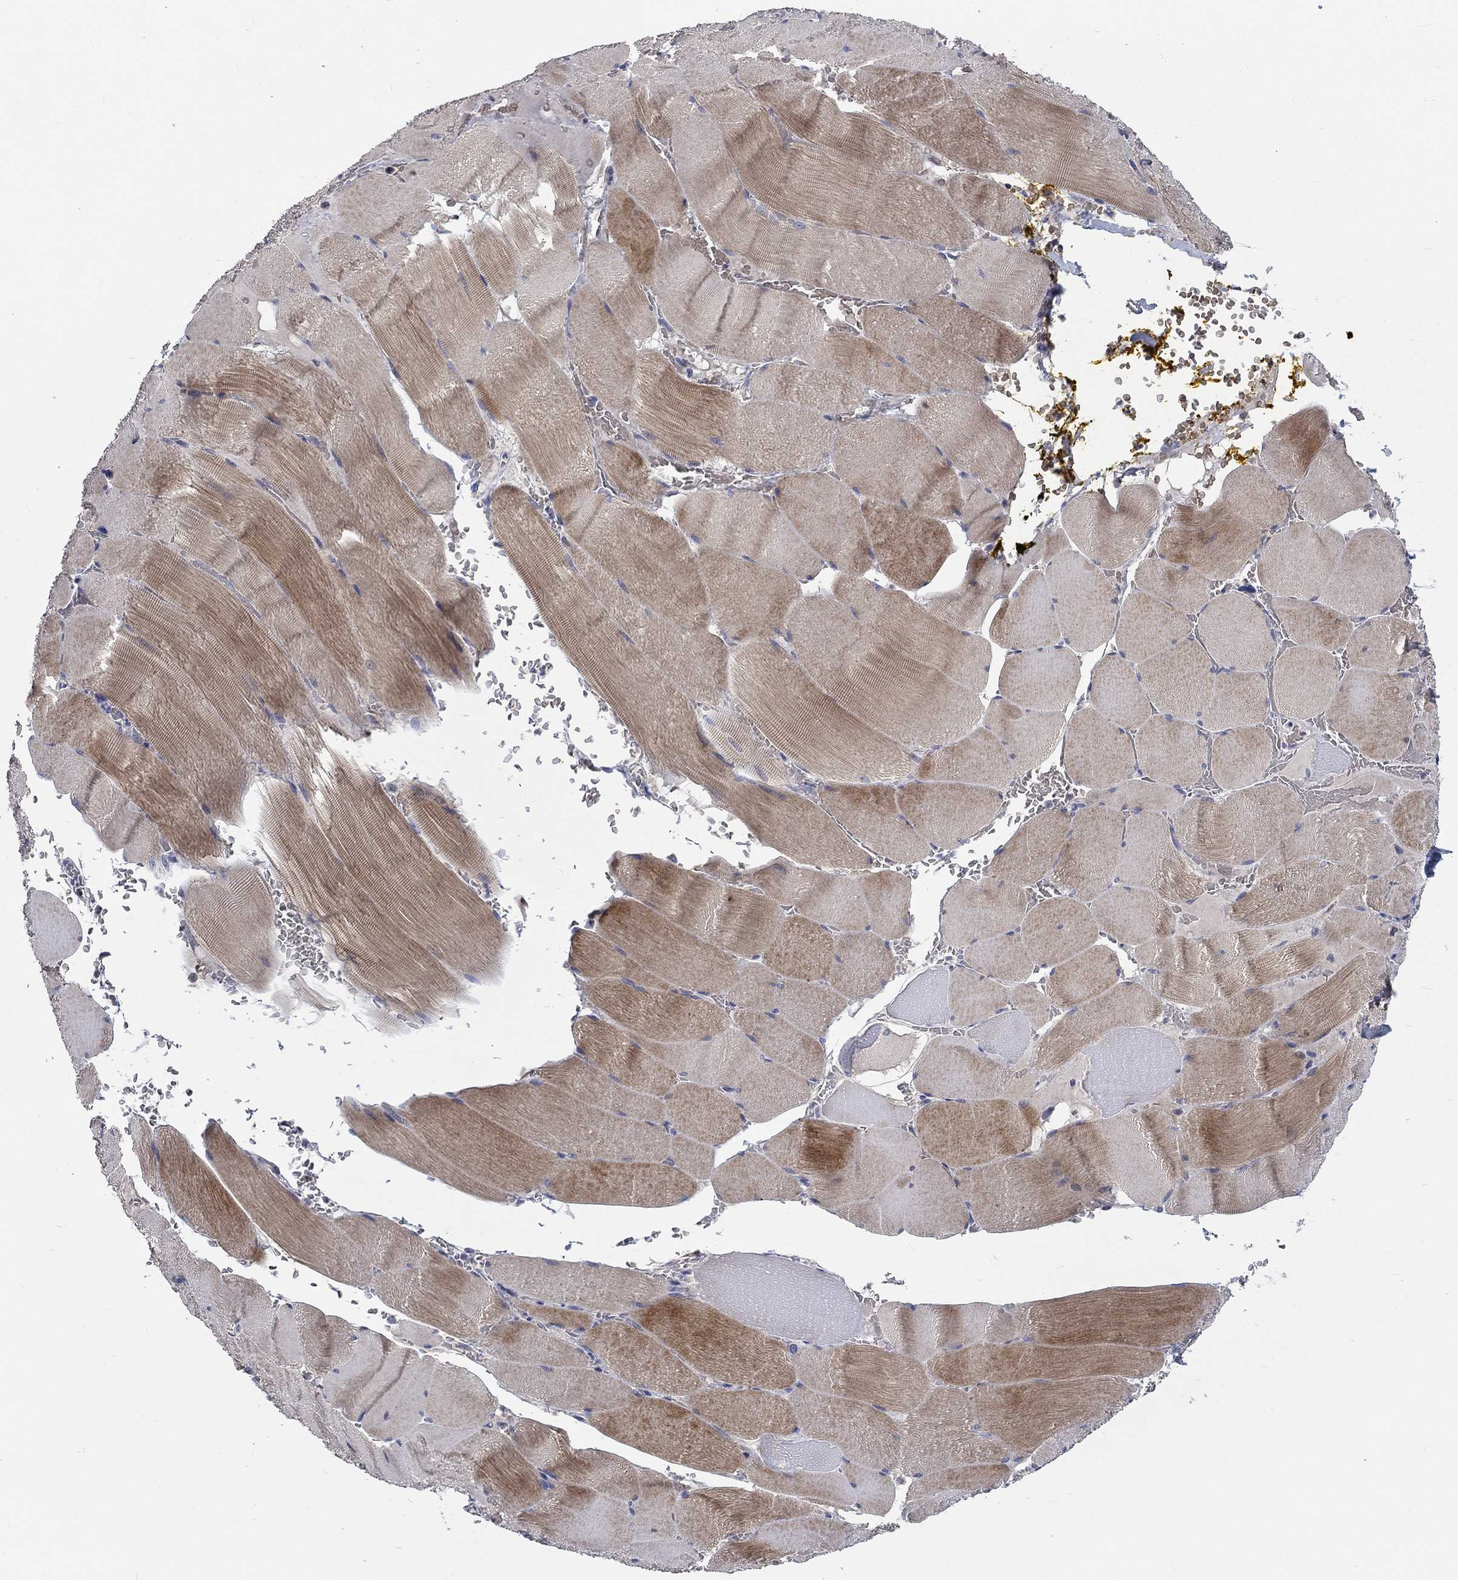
{"staining": {"intensity": "moderate", "quantity": ">75%", "location": "cytoplasmic/membranous"}, "tissue": "skeletal muscle", "cell_type": "Myocytes", "image_type": "normal", "snomed": [{"axis": "morphology", "description": "Normal tissue, NOS"}, {"axis": "topography", "description": "Skeletal muscle"}], "caption": "Protein analysis of normal skeletal muscle reveals moderate cytoplasmic/membranous positivity in approximately >75% of myocytes. The protein is stained brown, and the nuclei are stained in blue (DAB IHC with brightfield microscopy, high magnification).", "gene": "UGT8", "patient": {"sex": "male", "age": 56}}